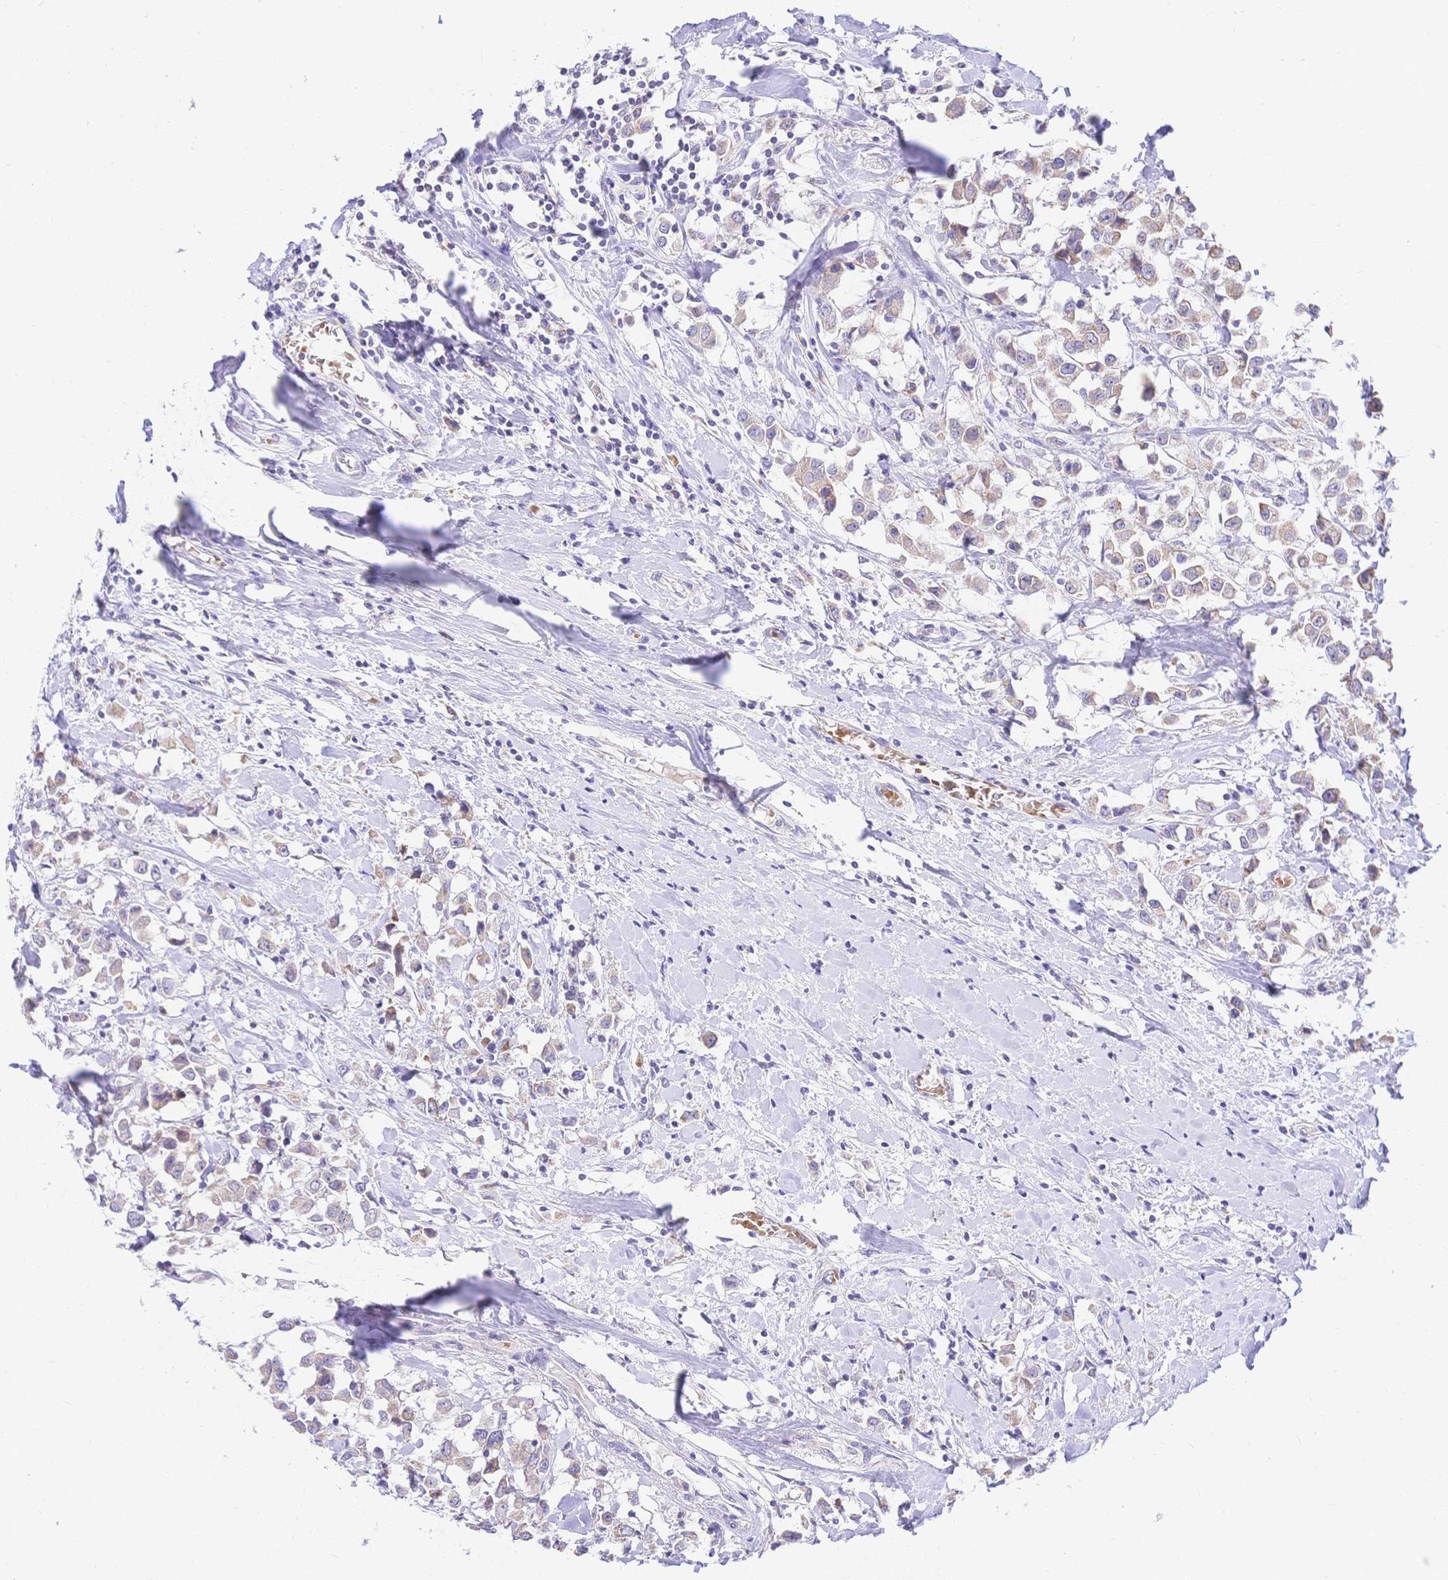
{"staining": {"intensity": "weak", "quantity": ">75%", "location": "cytoplasmic/membranous"}, "tissue": "breast cancer", "cell_type": "Tumor cells", "image_type": "cancer", "snomed": [{"axis": "morphology", "description": "Duct carcinoma"}, {"axis": "topography", "description": "Breast"}], "caption": "This micrograph demonstrates immunohistochemistry staining of infiltrating ductal carcinoma (breast), with low weak cytoplasmic/membranous positivity in approximately >75% of tumor cells.", "gene": "CLEC18B", "patient": {"sex": "female", "age": 61}}